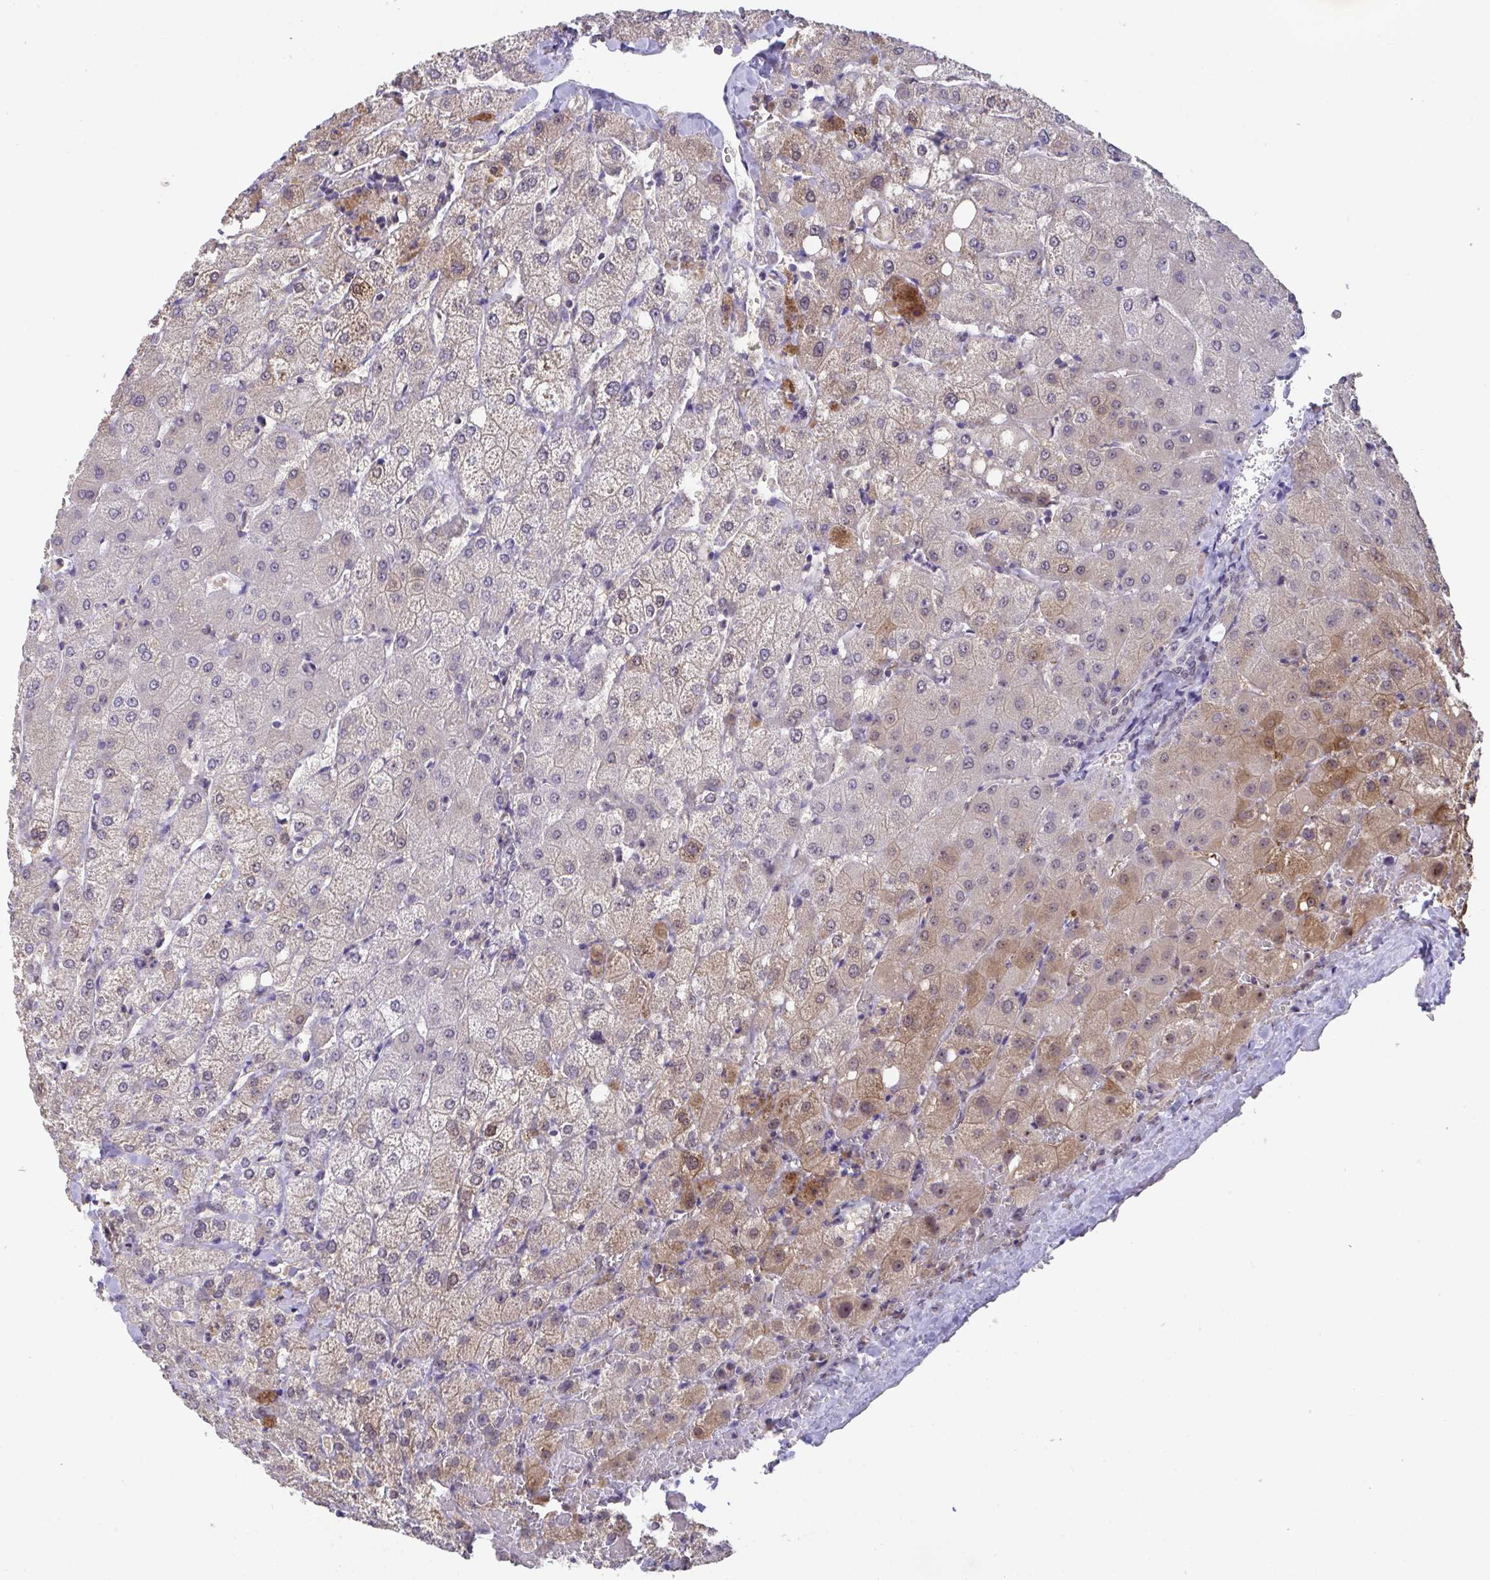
{"staining": {"intensity": "negative", "quantity": "none", "location": "none"}, "tissue": "liver", "cell_type": "Cholangiocytes", "image_type": "normal", "snomed": [{"axis": "morphology", "description": "Normal tissue, NOS"}, {"axis": "topography", "description": "Liver"}], "caption": "Human liver stained for a protein using immunohistochemistry exhibits no positivity in cholangiocytes.", "gene": "SENP3", "patient": {"sex": "female", "age": 54}}